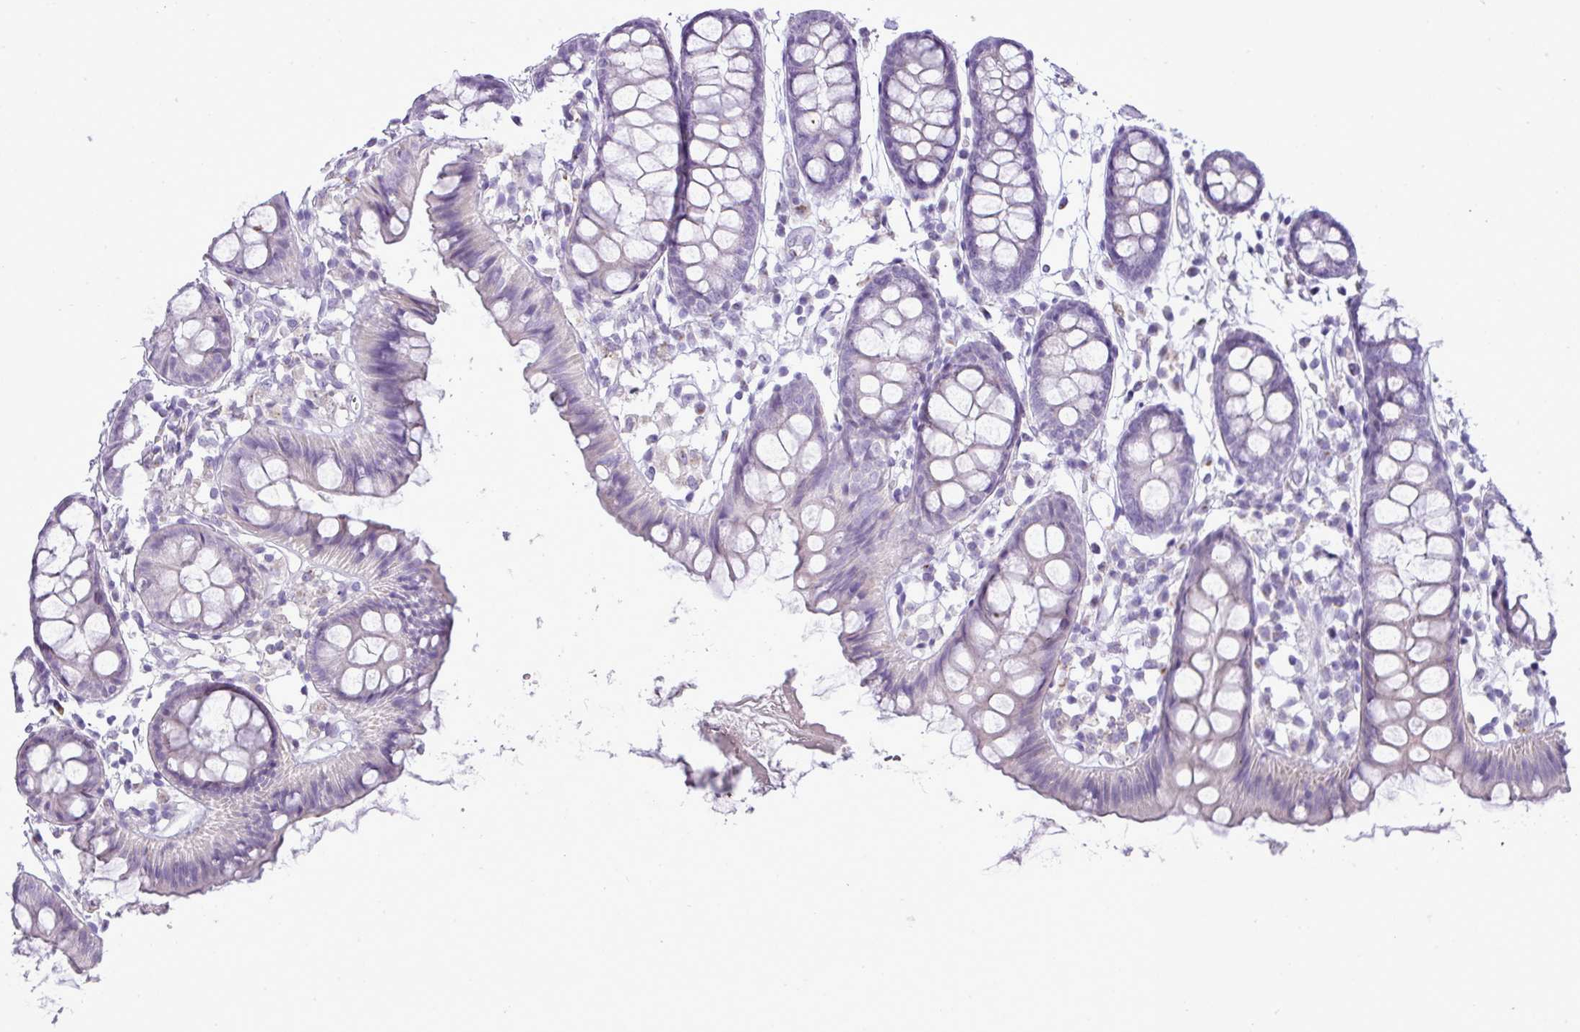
{"staining": {"intensity": "negative", "quantity": "none", "location": "none"}, "tissue": "colon", "cell_type": "Endothelial cells", "image_type": "normal", "snomed": [{"axis": "morphology", "description": "Normal tissue, NOS"}, {"axis": "topography", "description": "Colon"}], "caption": "DAB (3,3'-diaminobenzidine) immunohistochemical staining of unremarkable human colon demonstrates no significant staining in endothelial cells. (DAB immunohistochemistry, high magnification).", "gene": "FAM43A", "patient": {"sex": "female", "age": 84}}